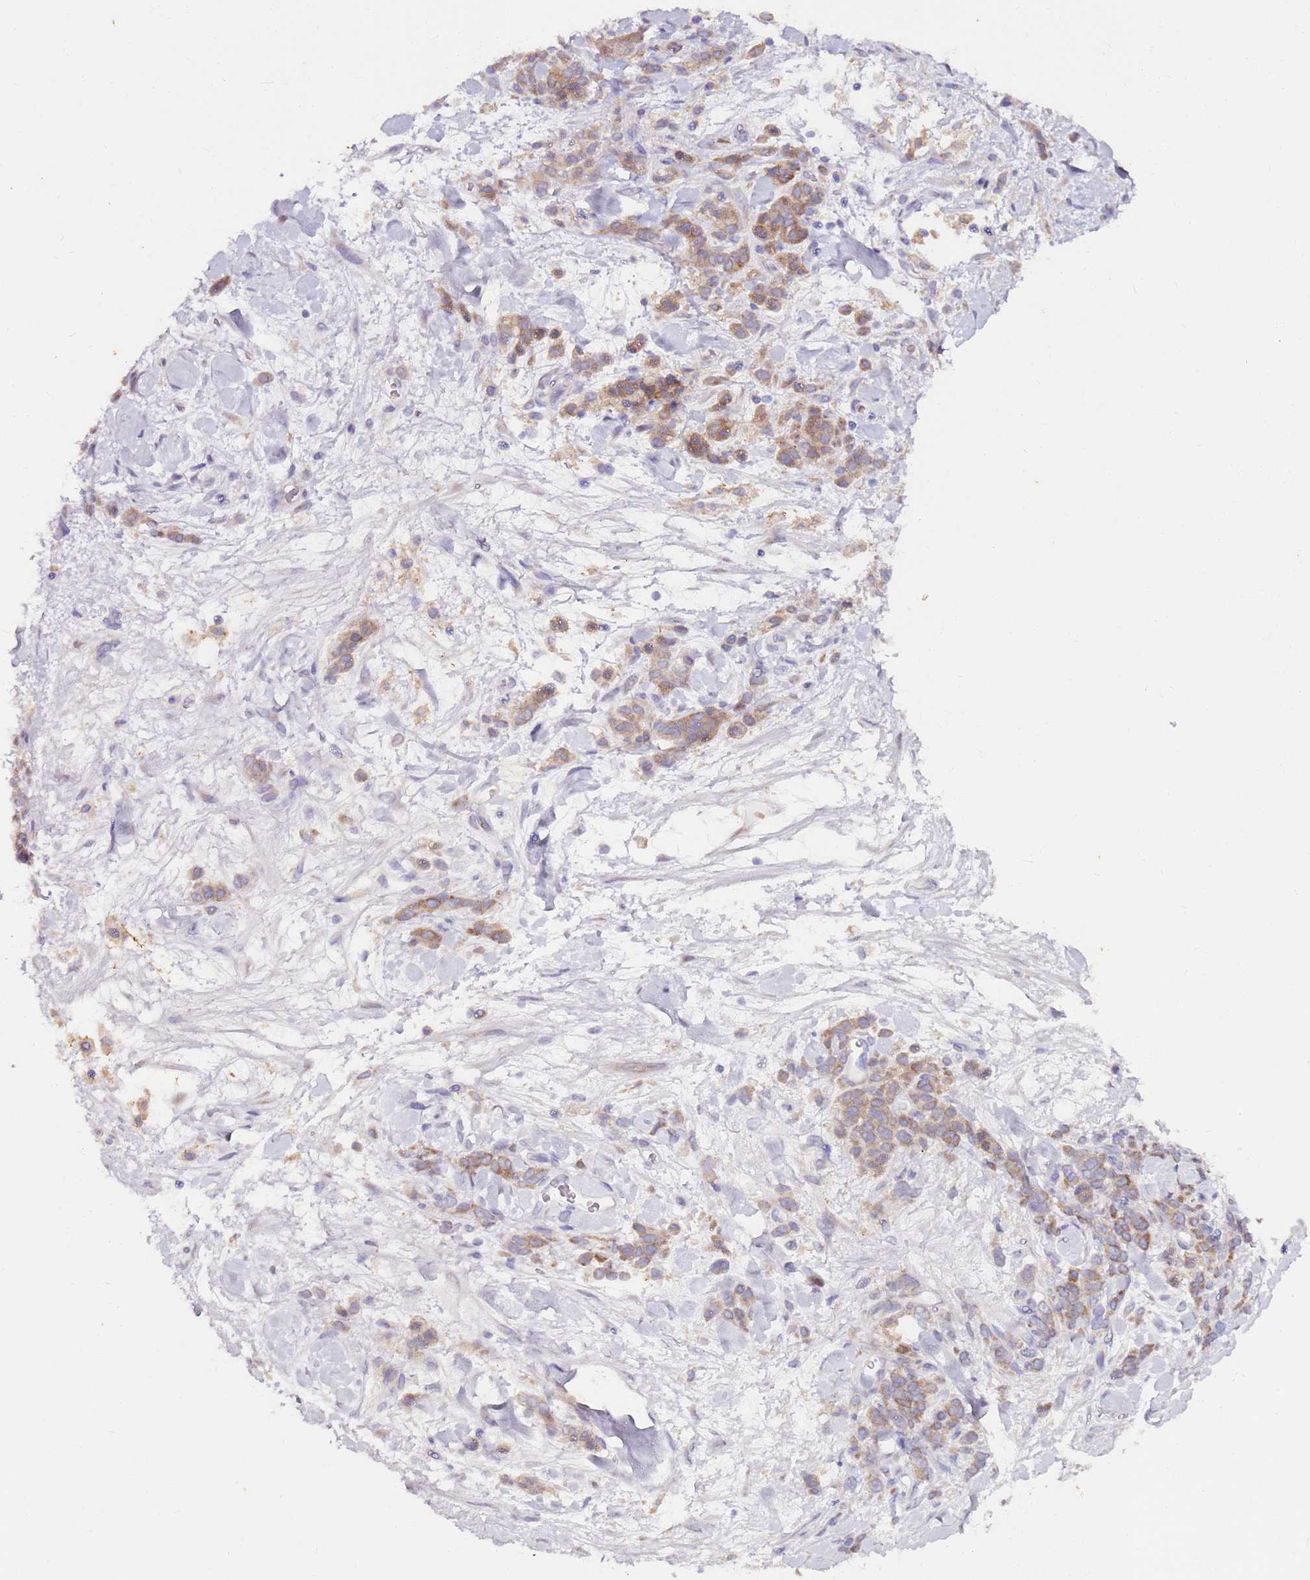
{"staining": {"intensity": "moderate", "quantity": ">75%", "location": "cytoplasmic/membranous"}, "tissue": "stomach cancer", "cell_type": "Tumor cells", "image_type": "cancer", "snomed": [{"axis": "morphology", "description": "Normal tissue, NOS"}, {"axis": "morphology", "description": "Adenocarcinoma, NOS"}, {"axis": "topography", "description": "Stomach"}], "caption": "Stomach cancer (adenocarcinoma) stained with a protein marker exhibits moderate staining in tumor cells.", "gene": "SRRM5", "patient": {"sex": "male", "age": 82}}